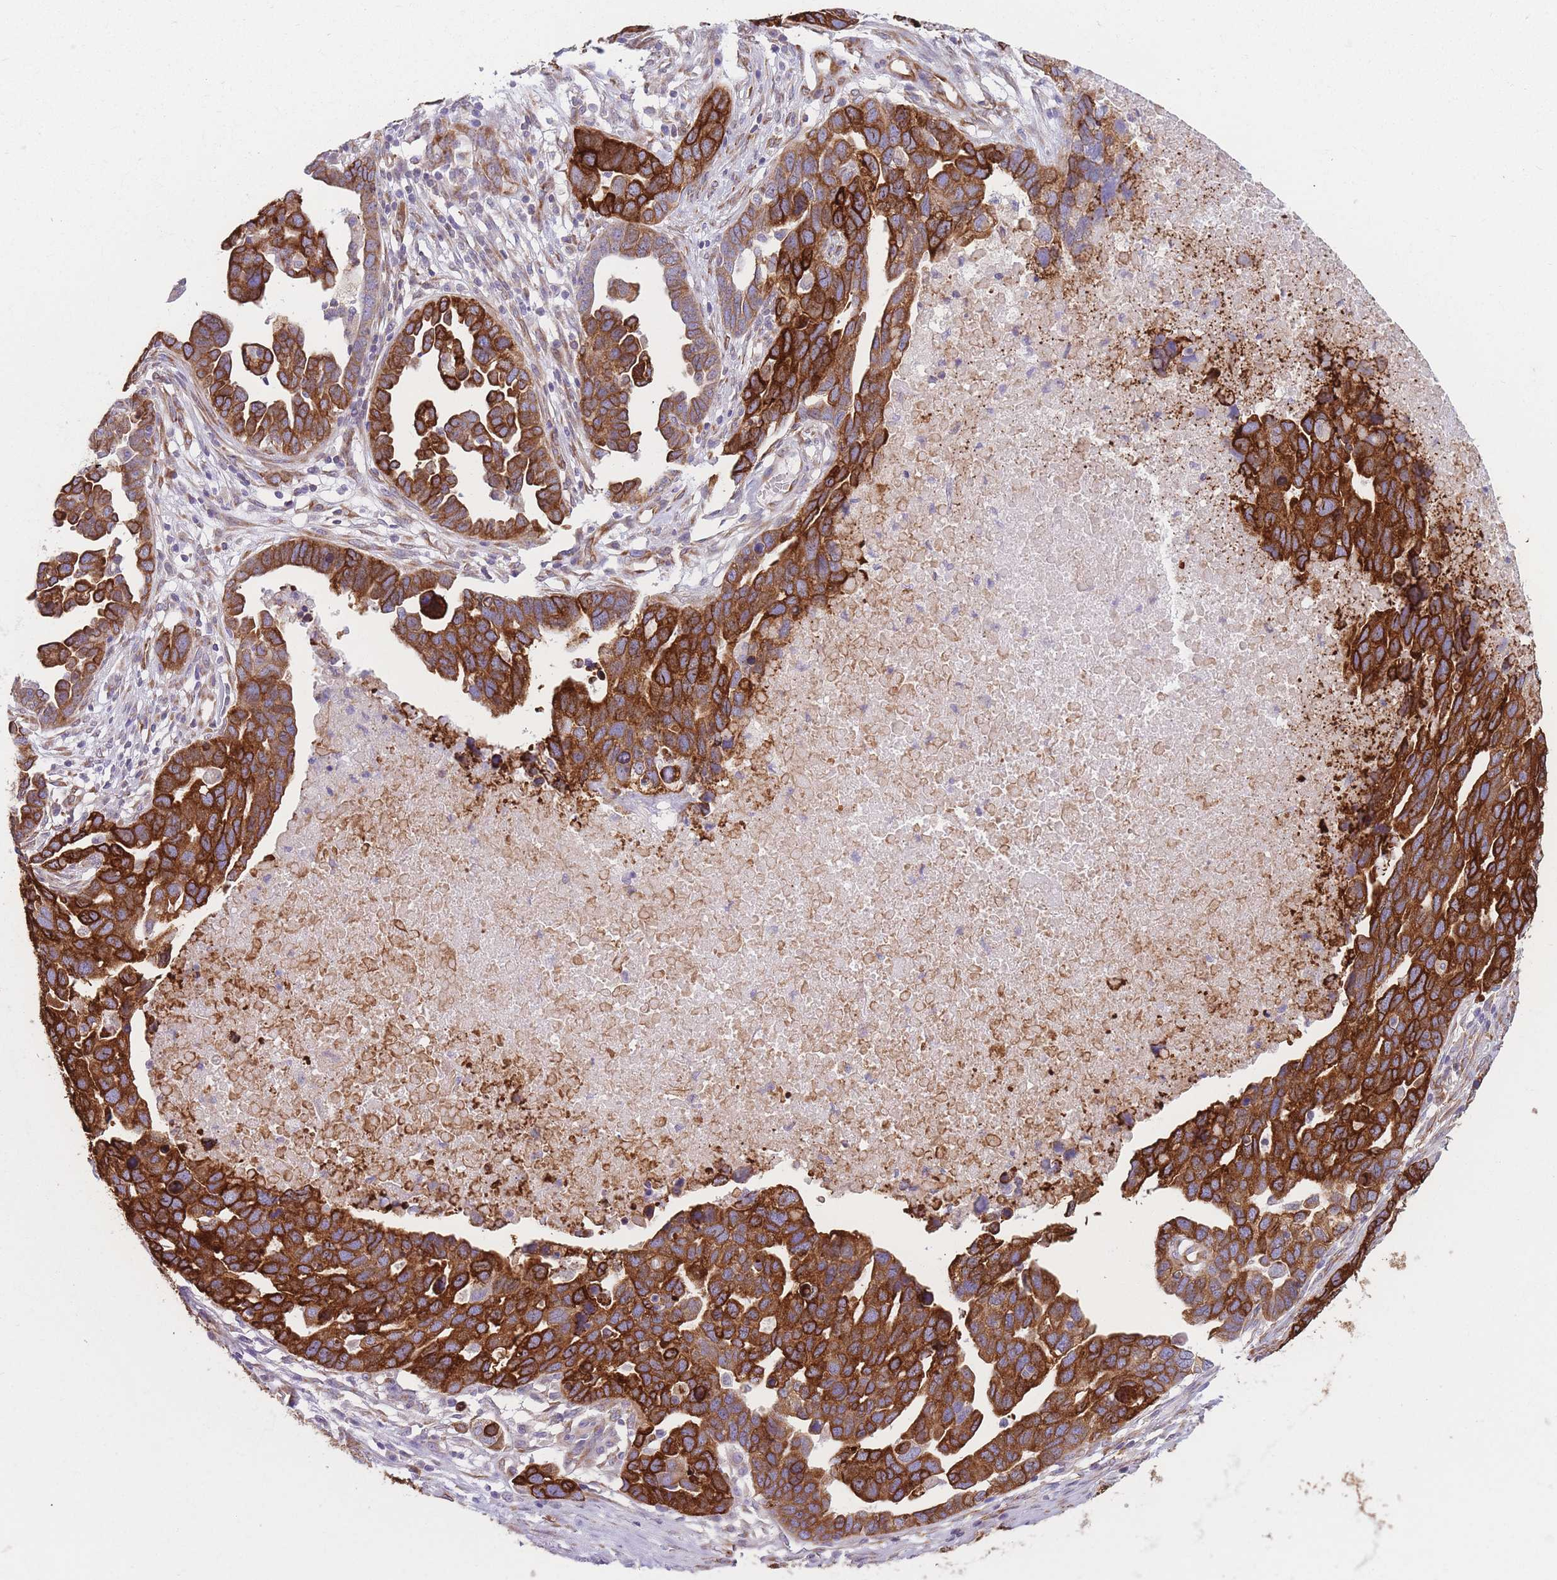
{"staining": {"intensity": "strong", "quantity": ">75%", "location": "cytoplasmic/membranous"}, "tissue": "ovarian cancer", "cell_type": "Tumor cells", "image_type": "cancer", "snomed": [{"axis": "morphology", "description": "Cystadenocarcinoma, serous, NOS"}, {"axis": "topography", "description": "Ovary"}], "caption": "A brown stain labels strong cytoplasmic/membranous expression of a protein in ovarian cancer tumor cells.", "gene": "AK9", "patient": {"sex": "female", "age": 54}}